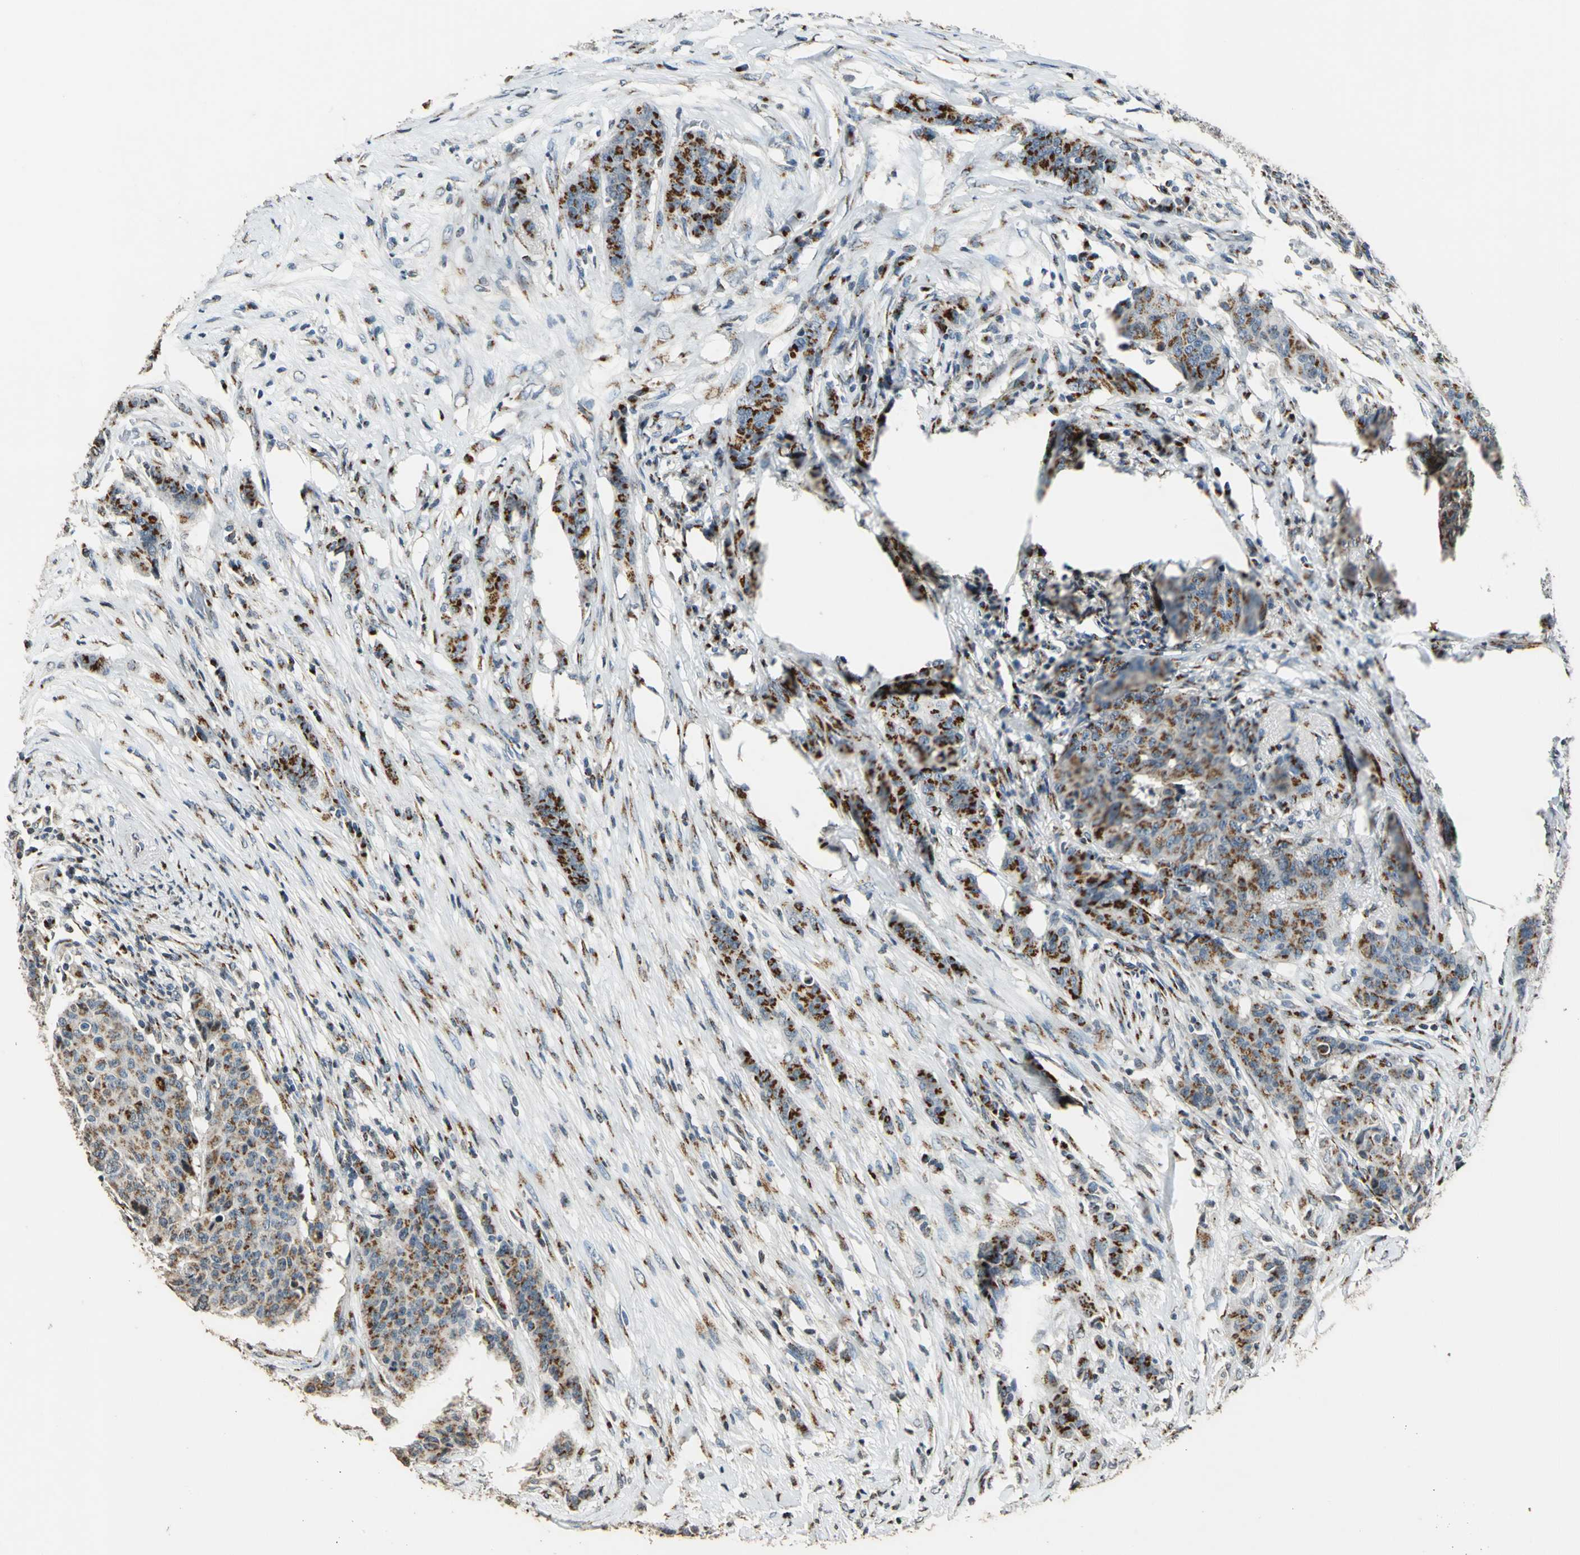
{"staining": {"intensity": "moderate", "quantity": ">75%", "location": "cytoplasmic/membranous"}, "tissue": "breast cancer", "cell_type": "Tumor cells", "image_type": "cancer", "snomed": [{"axis": "morphology", "description": "Duct carcinoma"}, {"axis": "topography", "description": "Breast"}], "caption": "Moderate cytoplasmic/membranous staining for a protein is seen in approximately >75% of tumor cells of breast cancer (intraductal carcinoma) using immunohistochemistry.", "gene": "TMEM115", "patient": {"sex": "female", "age": 40}}